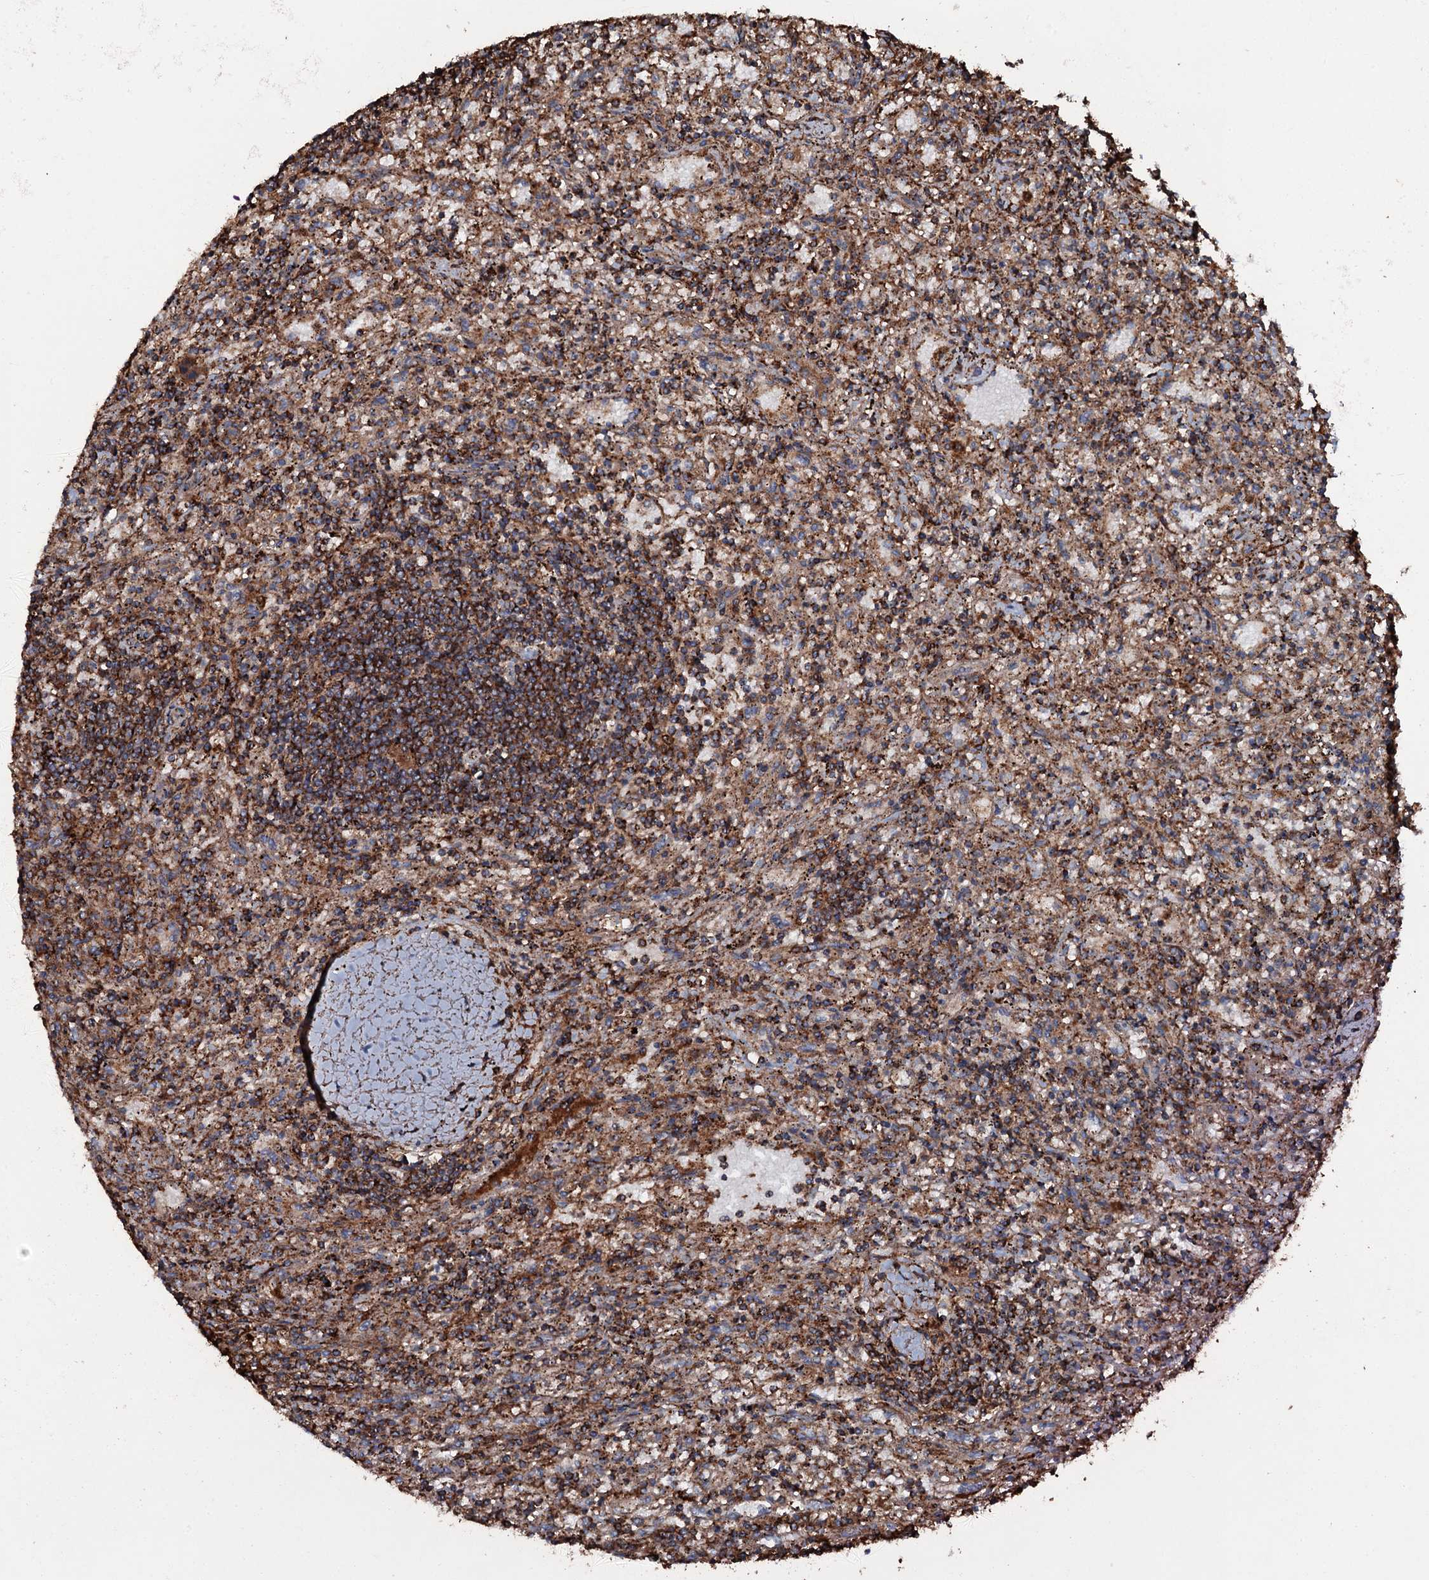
{"staining": {"intensity": "moderate", "quantity": ">75%", "location": "cytoplasmic/membranous"}, "tissue": "lymphoma", "cell_type": "Tumor cells", "image_type": "cancer", "snomed": [{"axis": "morphology", "description": "Malignant lymphoma, non-Hodgkin's type, Low grade"}, {"axis": "topography", "description": "Spleen"}], "caption": "Moderate cytoplasmic/membranous positivity is seen in approximately >75% of tumor cells in low-grade malignant lymphoma, non-Hodgkin's type.", "gene": "VWA8", "patient": {"sex": "male", "age": 76}}